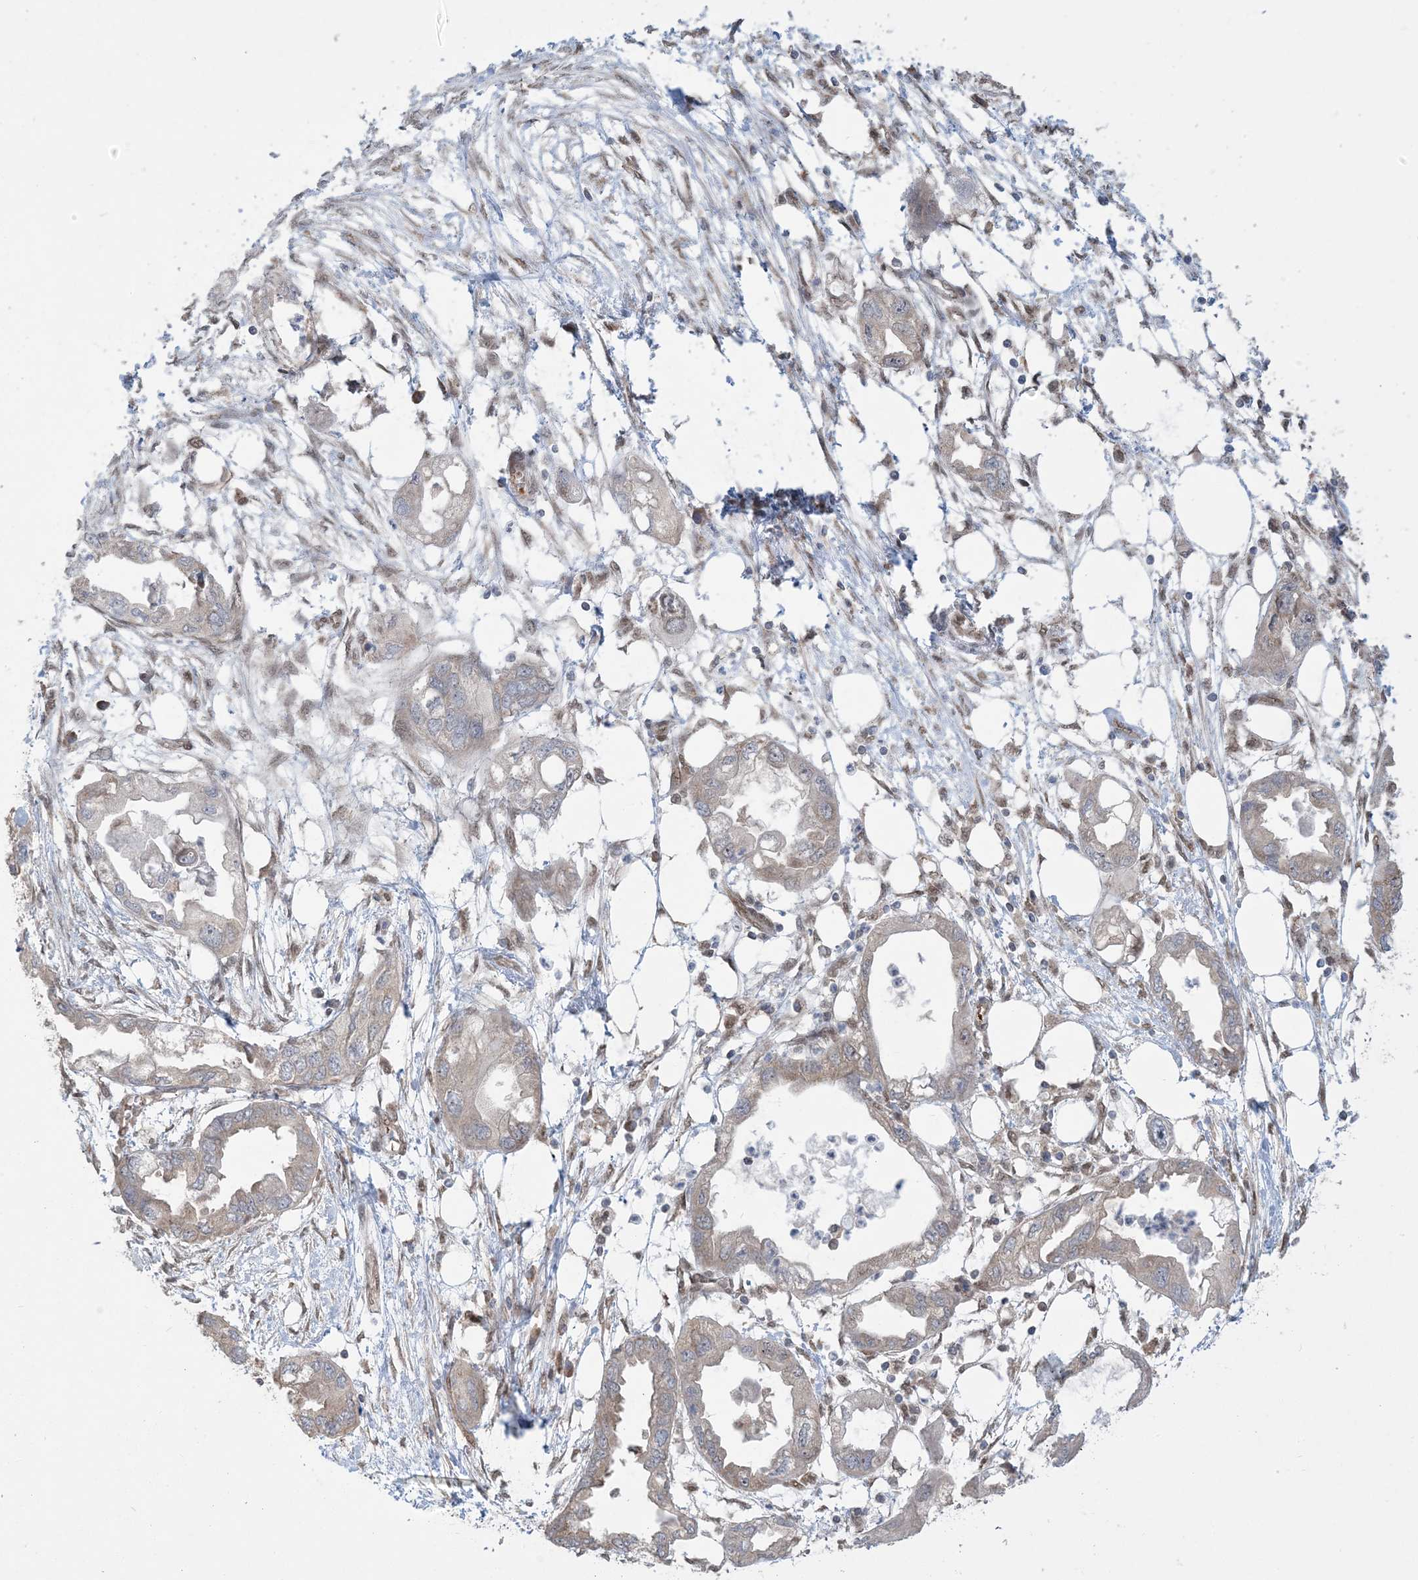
{"staining": {"intensity": "negative", "quantity": "none", "location": "none"}, "tissue": "endometrial cancer", "cell_type": "Tumor cells", "image_type": "cancer", "snomed": [{"axis": "morphology", "description": "Adenocarcinoma, NOS"}, {"axis": "morphology", "description": "Adenocarcinoma, metastatic, NOS"}, {"axis": "topography", "description": "Adipose tissue"}, {"axis": "topography", "description": "Endometrium"}], "caption": "DAB (3,3'-diaminobenzidine) immunohistochemical staining of endometrial cancer (metastatic adenocarcinoma) demonstrates no significant positivity in tumor cells. (DAB (3,3'-diaminobenzidine) immunohistochemistry with hematoxylin counter stain).", "gene": "ABCF3", "patient": {"sex": "female", "age": 67}}